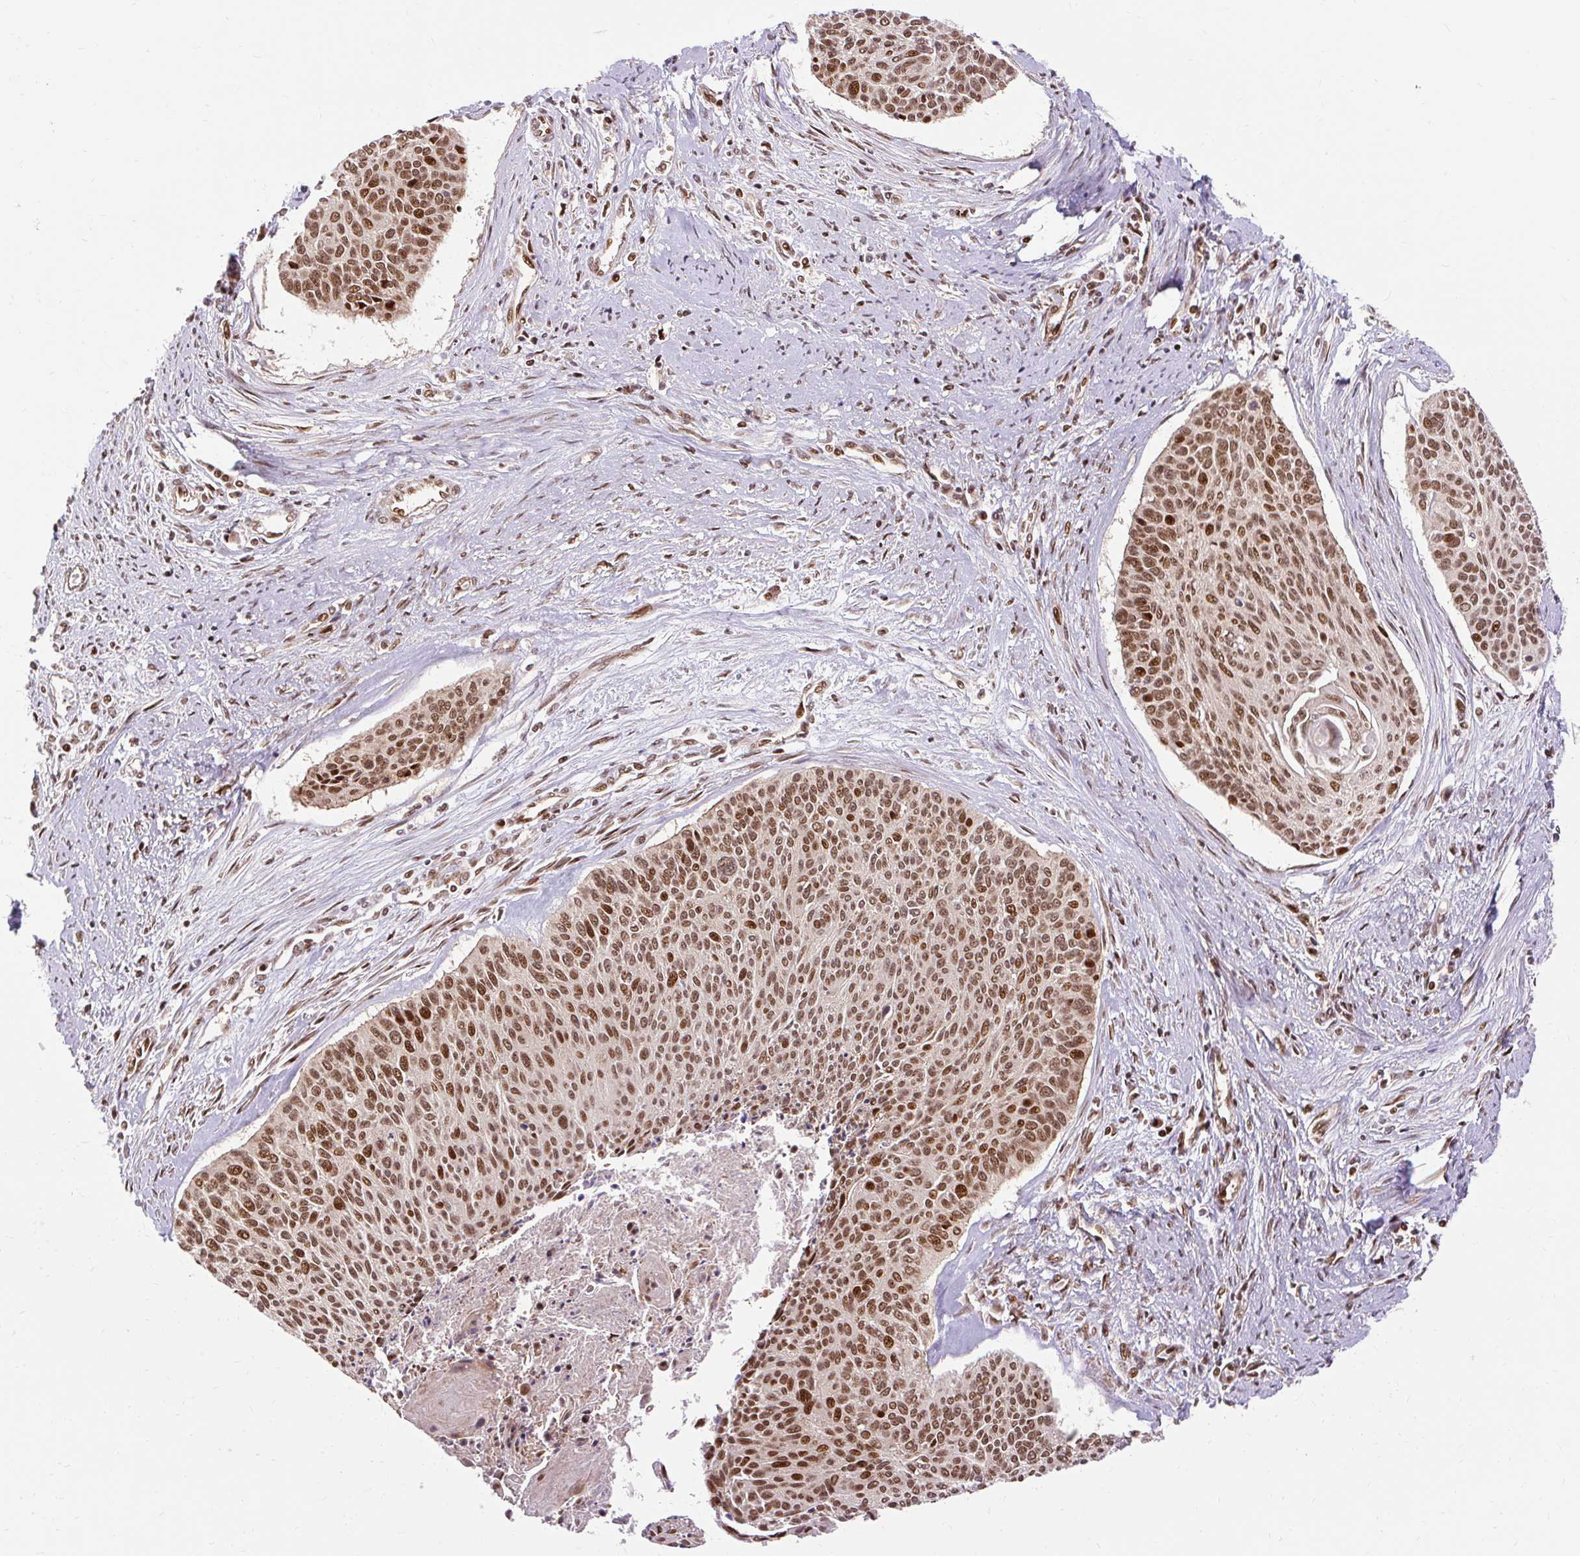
{"staining": {"intensity": "moderate", "quantity": ">75%", "location": "nuclear"}, "tissue": "cervical cancer", "cell_type": "Tumor cells", "image_type": "cancer", "snomed": [{"axis": "morphology", "description": "Squamous cell carcinoma, NOS"}, {"axis": "topography", "description": "Cervix"}], "caption": "IHC histopathology image of neoplastic tissue: cervical cancer stained using IHC exhibits medium levels of moderate protein expression localized specifically in the nuclear of tumor cells, appearing as a nuclear brown color.", "gene": "MECOM", "patient": {"sex": "female", "age": 55}}